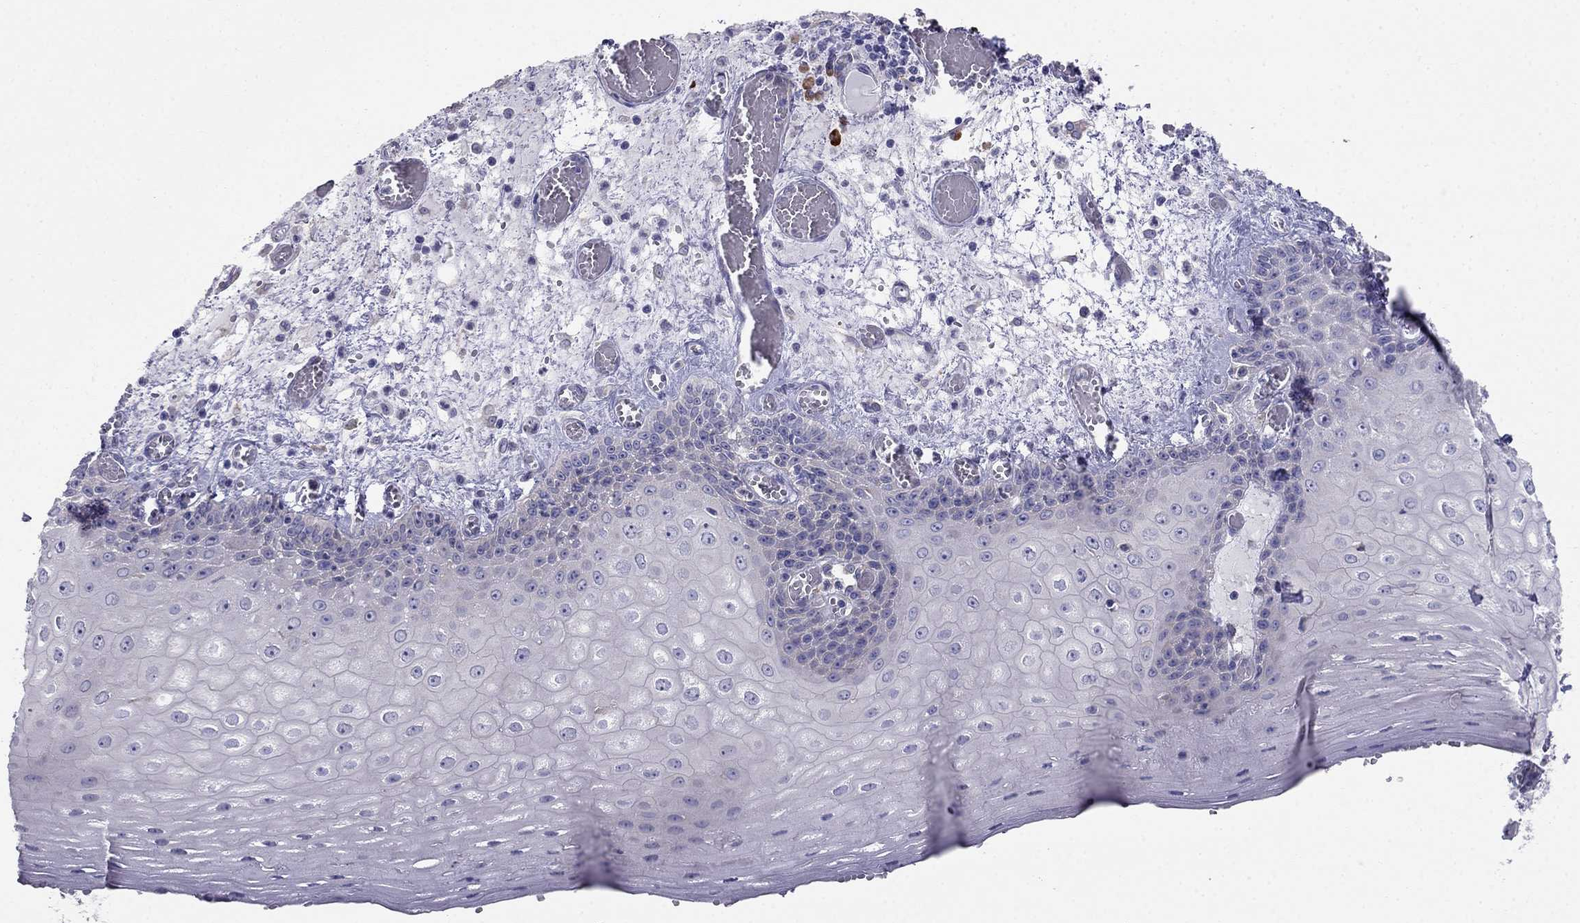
{"staining": {"intensity": "negative", "quantity": "none", "location": "none"}, "tissue": "esophagus", "cell_type": "Squamous epithelial cells", "image_type": "normal", "snomed": [{"axis": "morphology", "description": "Normal tissue, NOS"}, {"axis": "topography", "description": "Esophagus"}], "caption": "Immunohistochemical staining of benign human esophagus shows no significant expression in squamous epithelial cells.", "gene": "LONRF2", "patient": {"sex": "male", "age": 58}}